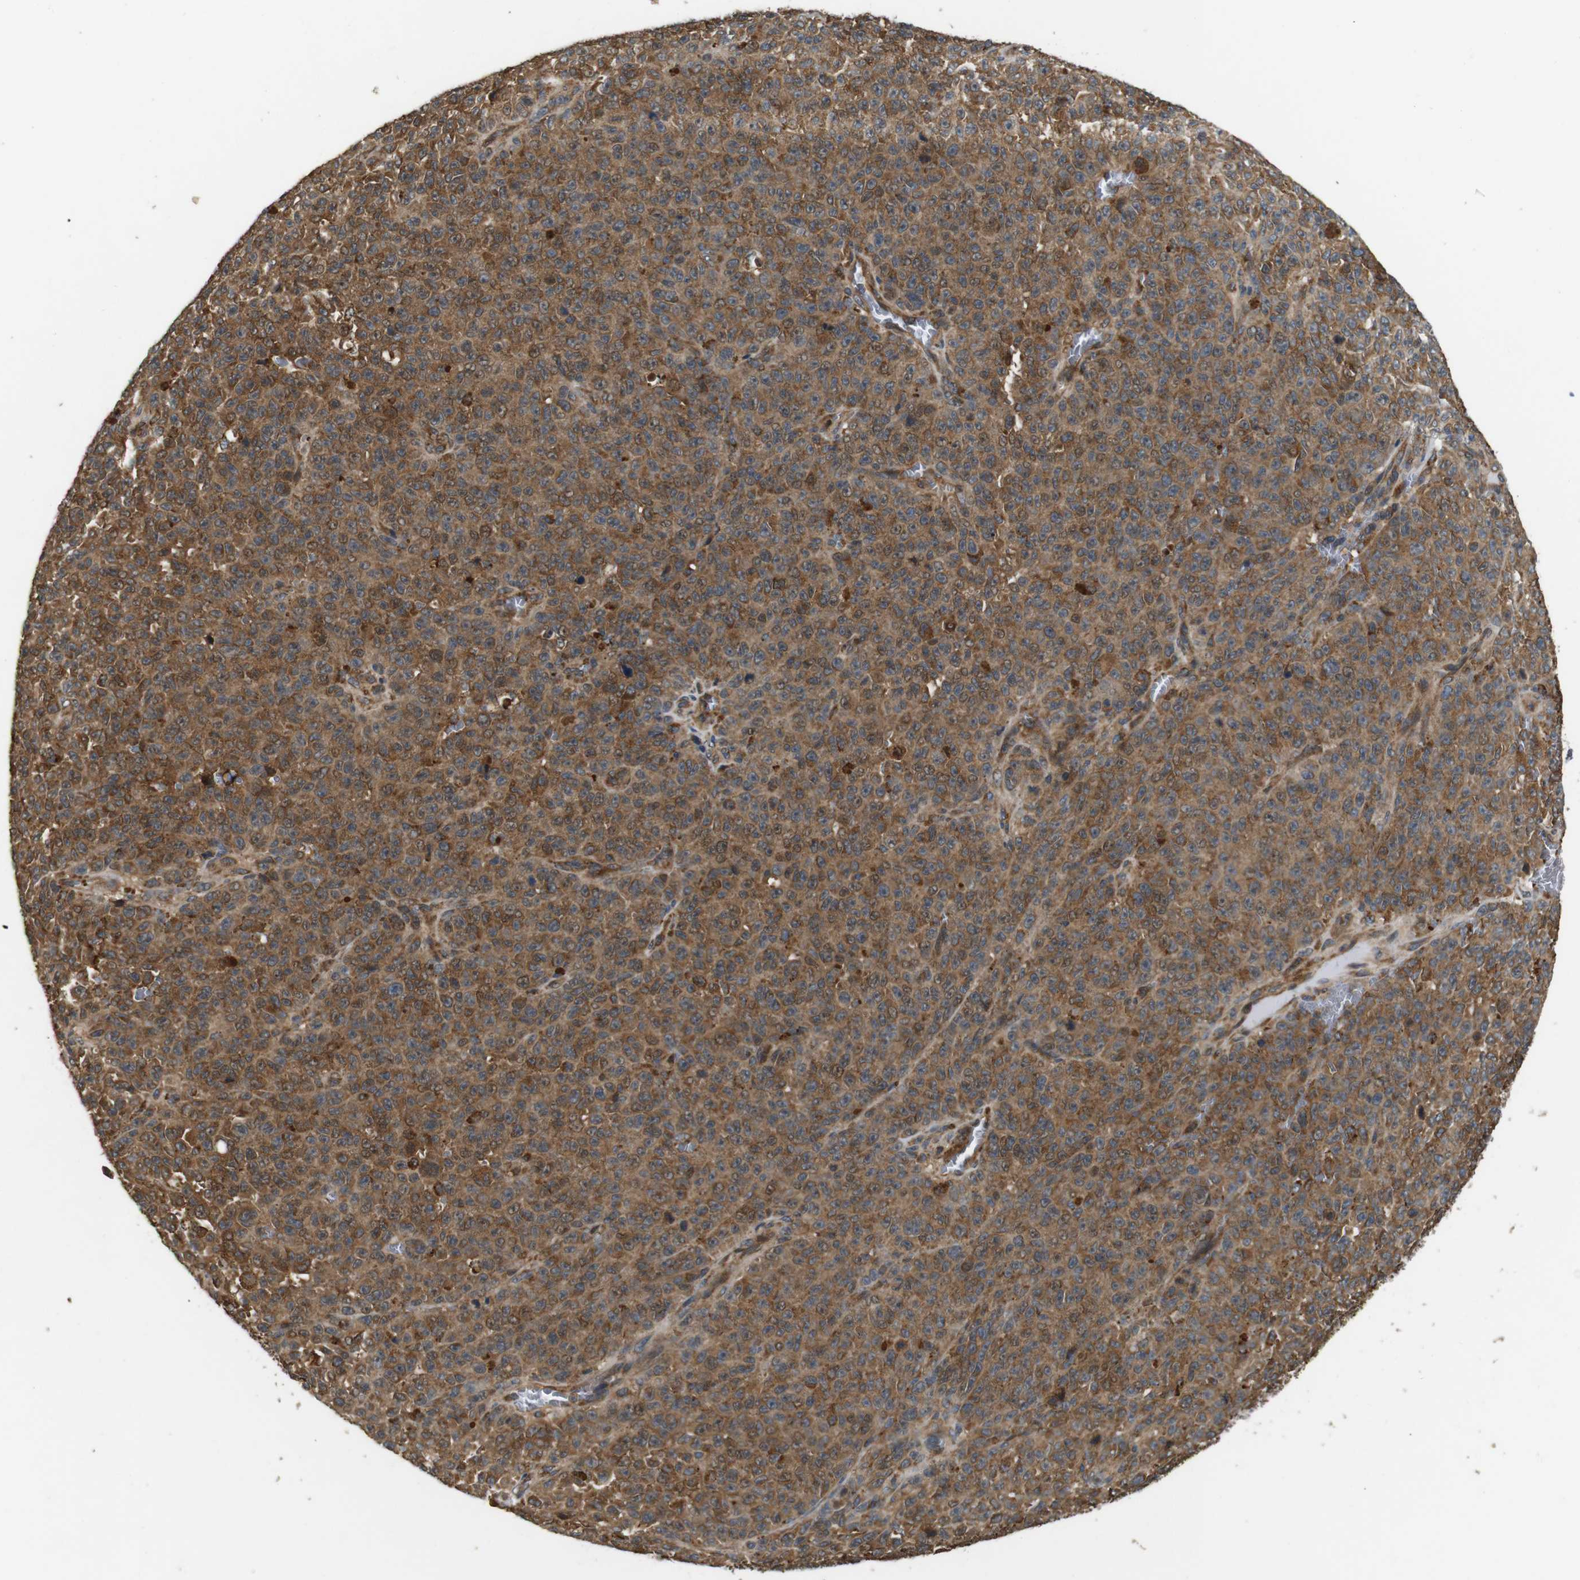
{"staining": {"intensity": "moderate", "quantity": ">75%", "location": "cytoplasmic/membranous"}, "tissue": "melanoma", "cell_type": "Tumor cells", "image_type": "cancer", "snomed": [{"axis": "morphology", "description": "Malignant melanoma, NOS"}, {"axis": "topography", "description": "Skin"}], "caption": "Tumor cells demonstrate medium levels of moderate cytoplasmic/membranous positivity in approximately >75% of cells in melanoma.", "gene": "EPHB2", "patient": {"sex": "female", "age": 82}}